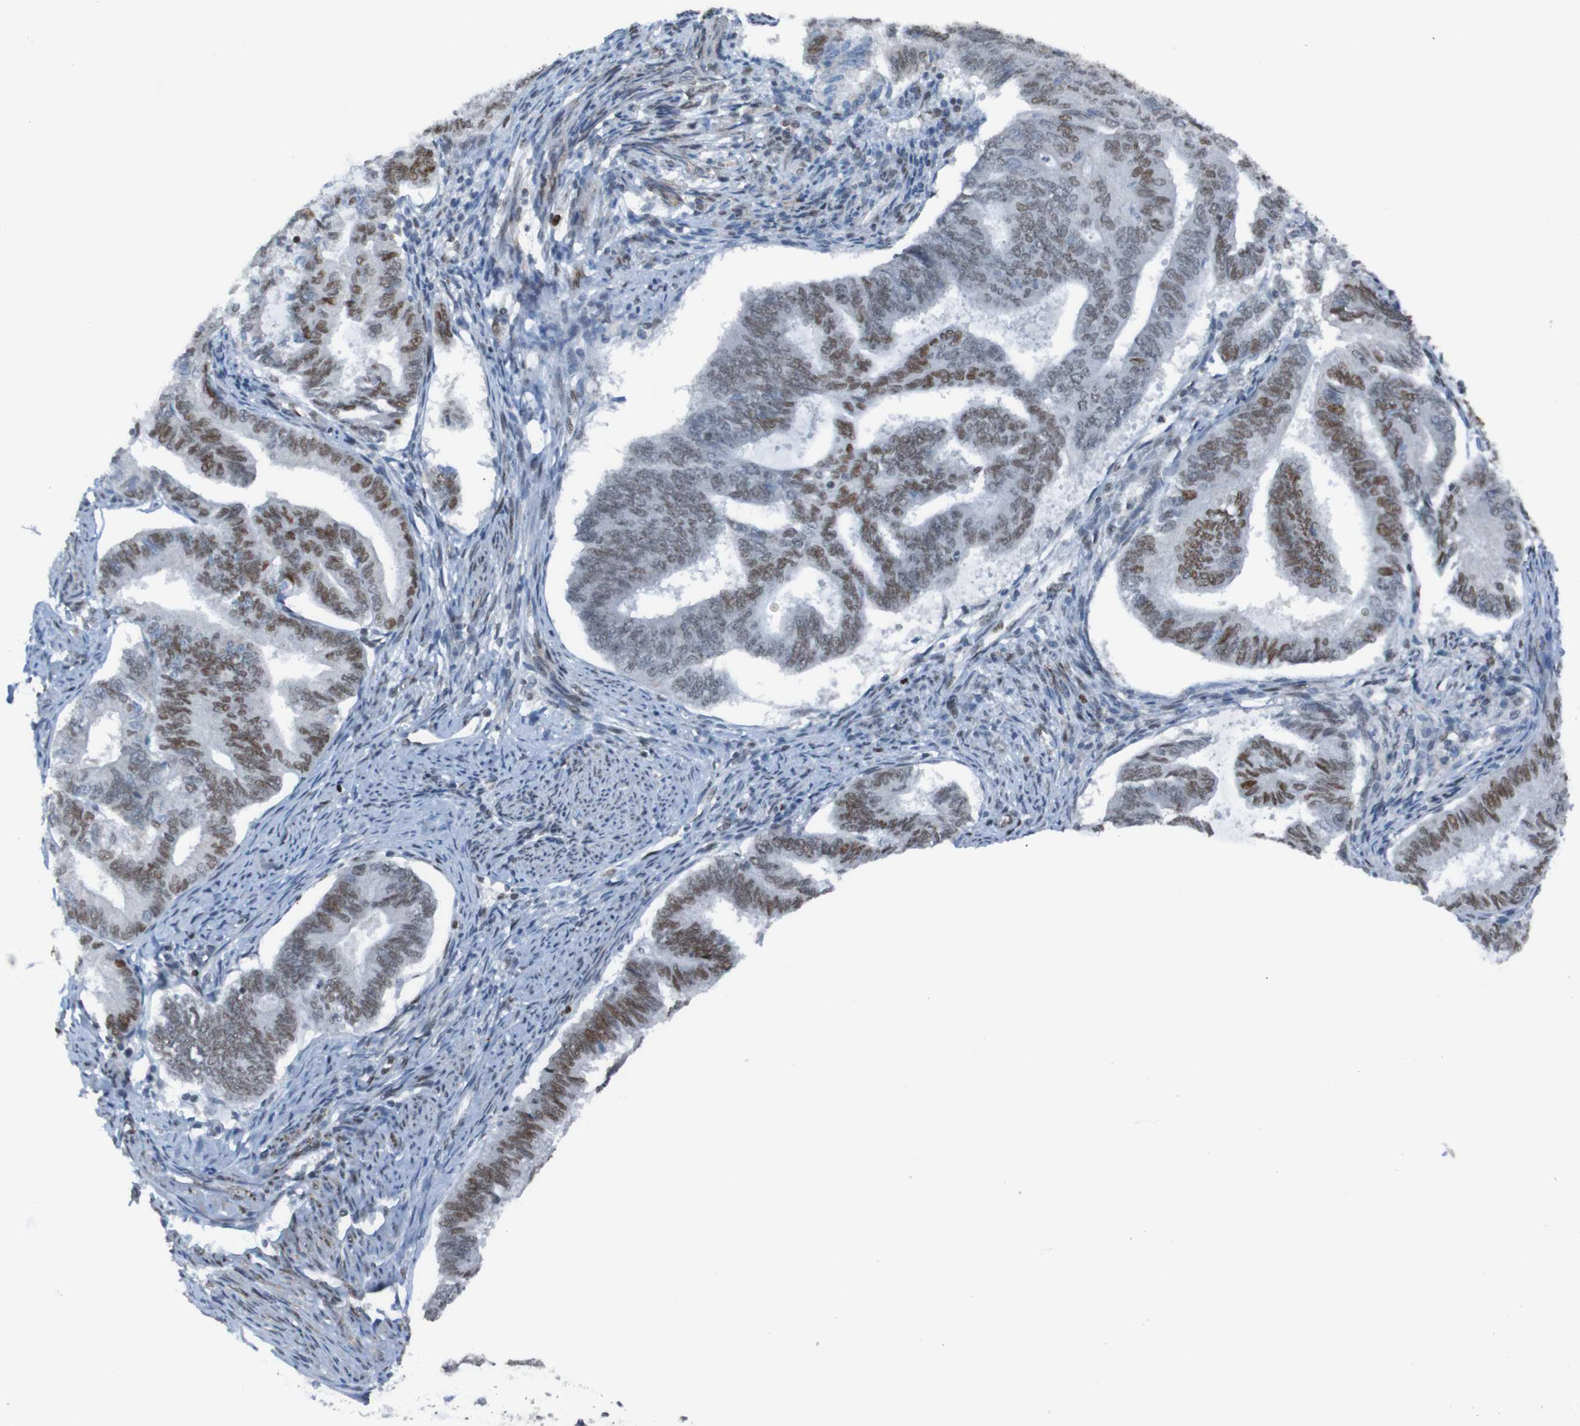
{"staining": {"intensity": "strong", "quantity": "25%-75%", "location": "nuclear"}, "tissue": "endometrial cancer", "cell_type": "Tumor cells", "image_type": "cancer", "snomed": [{"axis": "morphology", "description": "Adenocarcinoma, NOS"}, {"axis": "topography", "description": "Endometrium"}], "caption": "This is an image of IHC staining of endometrial adenocarcinoma, which shows strong staining in the nuclear of tumor cells.", "gene": "PHF2", "patient": {"sex": "female", "age": 86}}